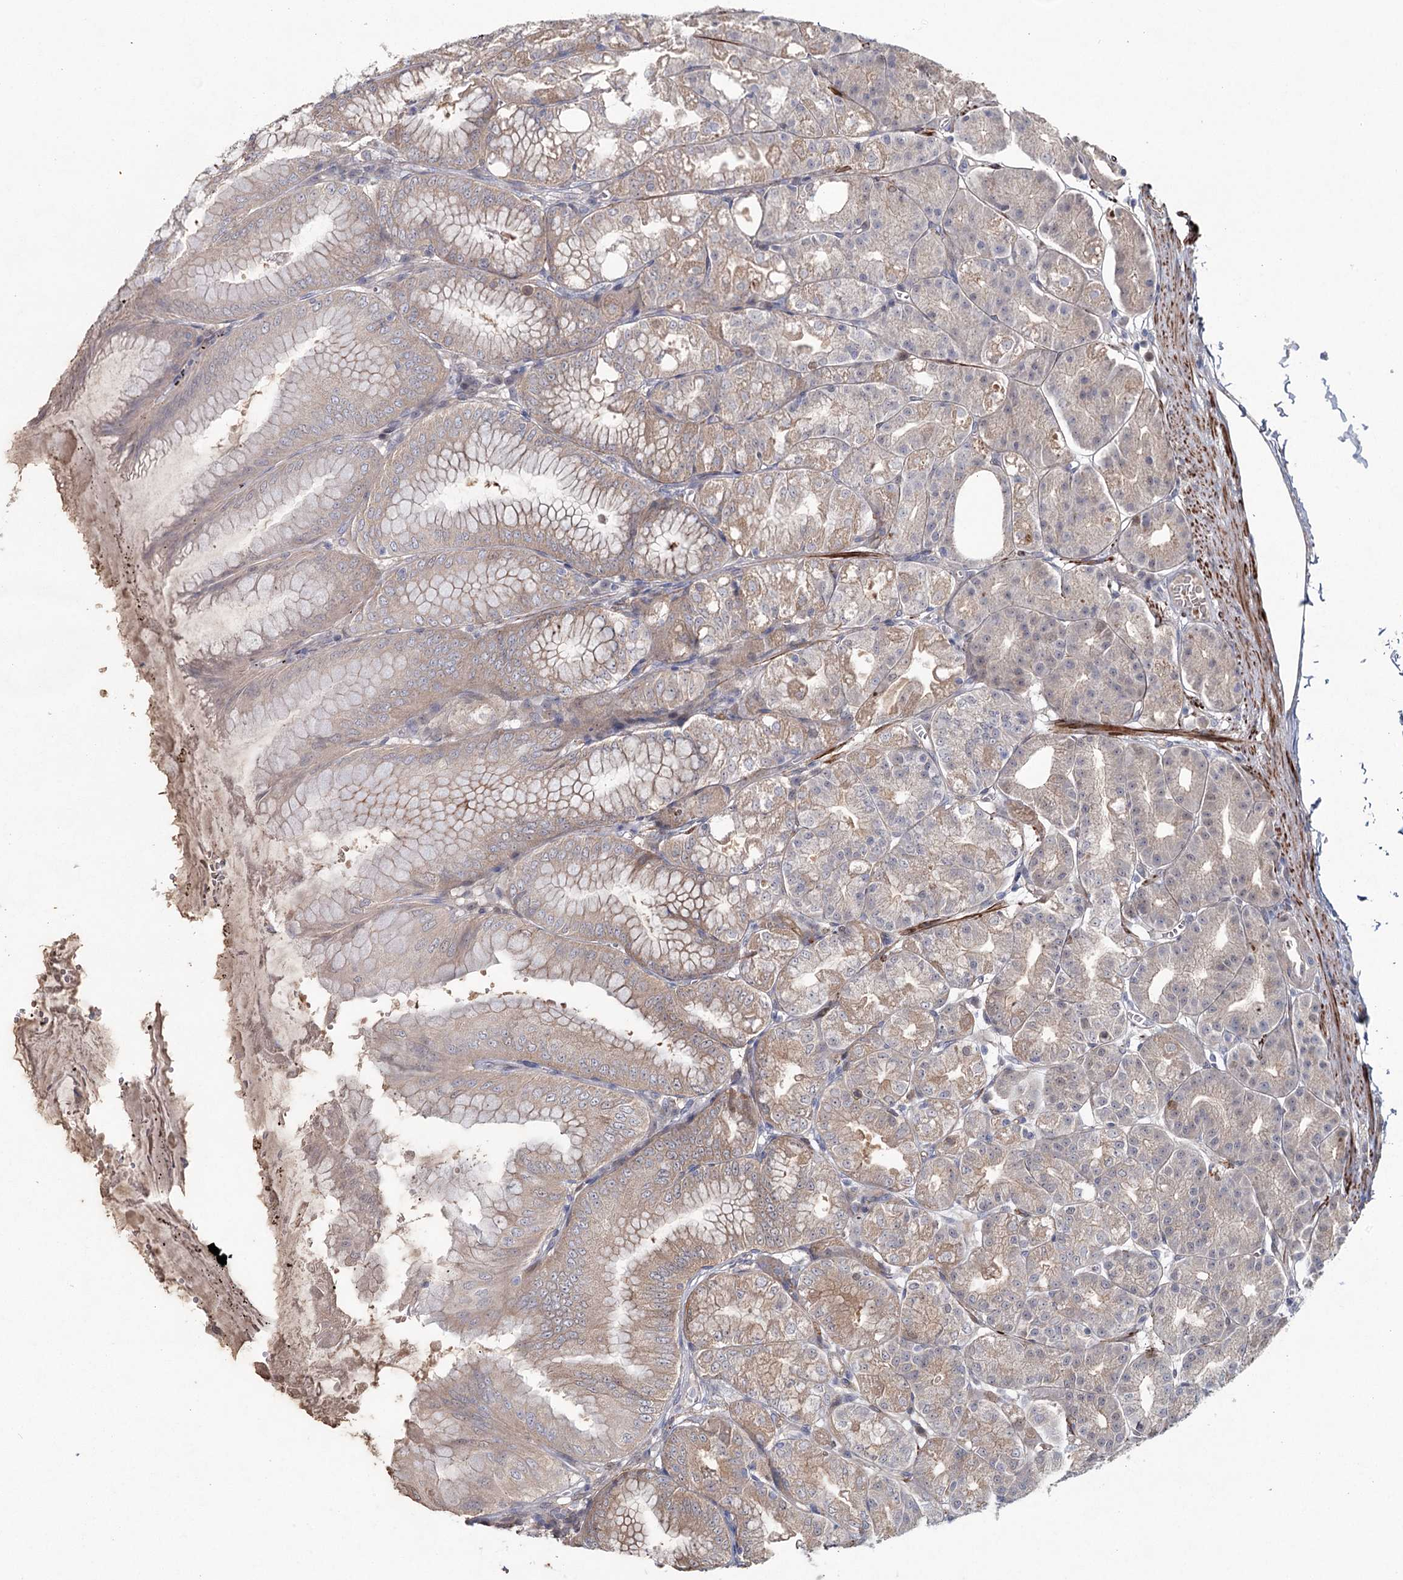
{"staining": {"intensity": "moderate", "quantity": "25%-75%", "location": "cytoplasmic/membranous"}, "tissue": "stomach", "cell_type": "Glandular cells", "image_type": "normal", "snomed": [{"axis": "morphology", "description": "Normal tissue, NOS"}, {"axis": "topography", "description": "Stomach, lower"}], "caption": "Immunohistochemical staining of benign stomach reveals moderate cytoplasmic/membranous protein staining in about 25%-75% of glandular cells.", "gene": "MAP3K13", "patient": {"sex": "male", "age": 71}}